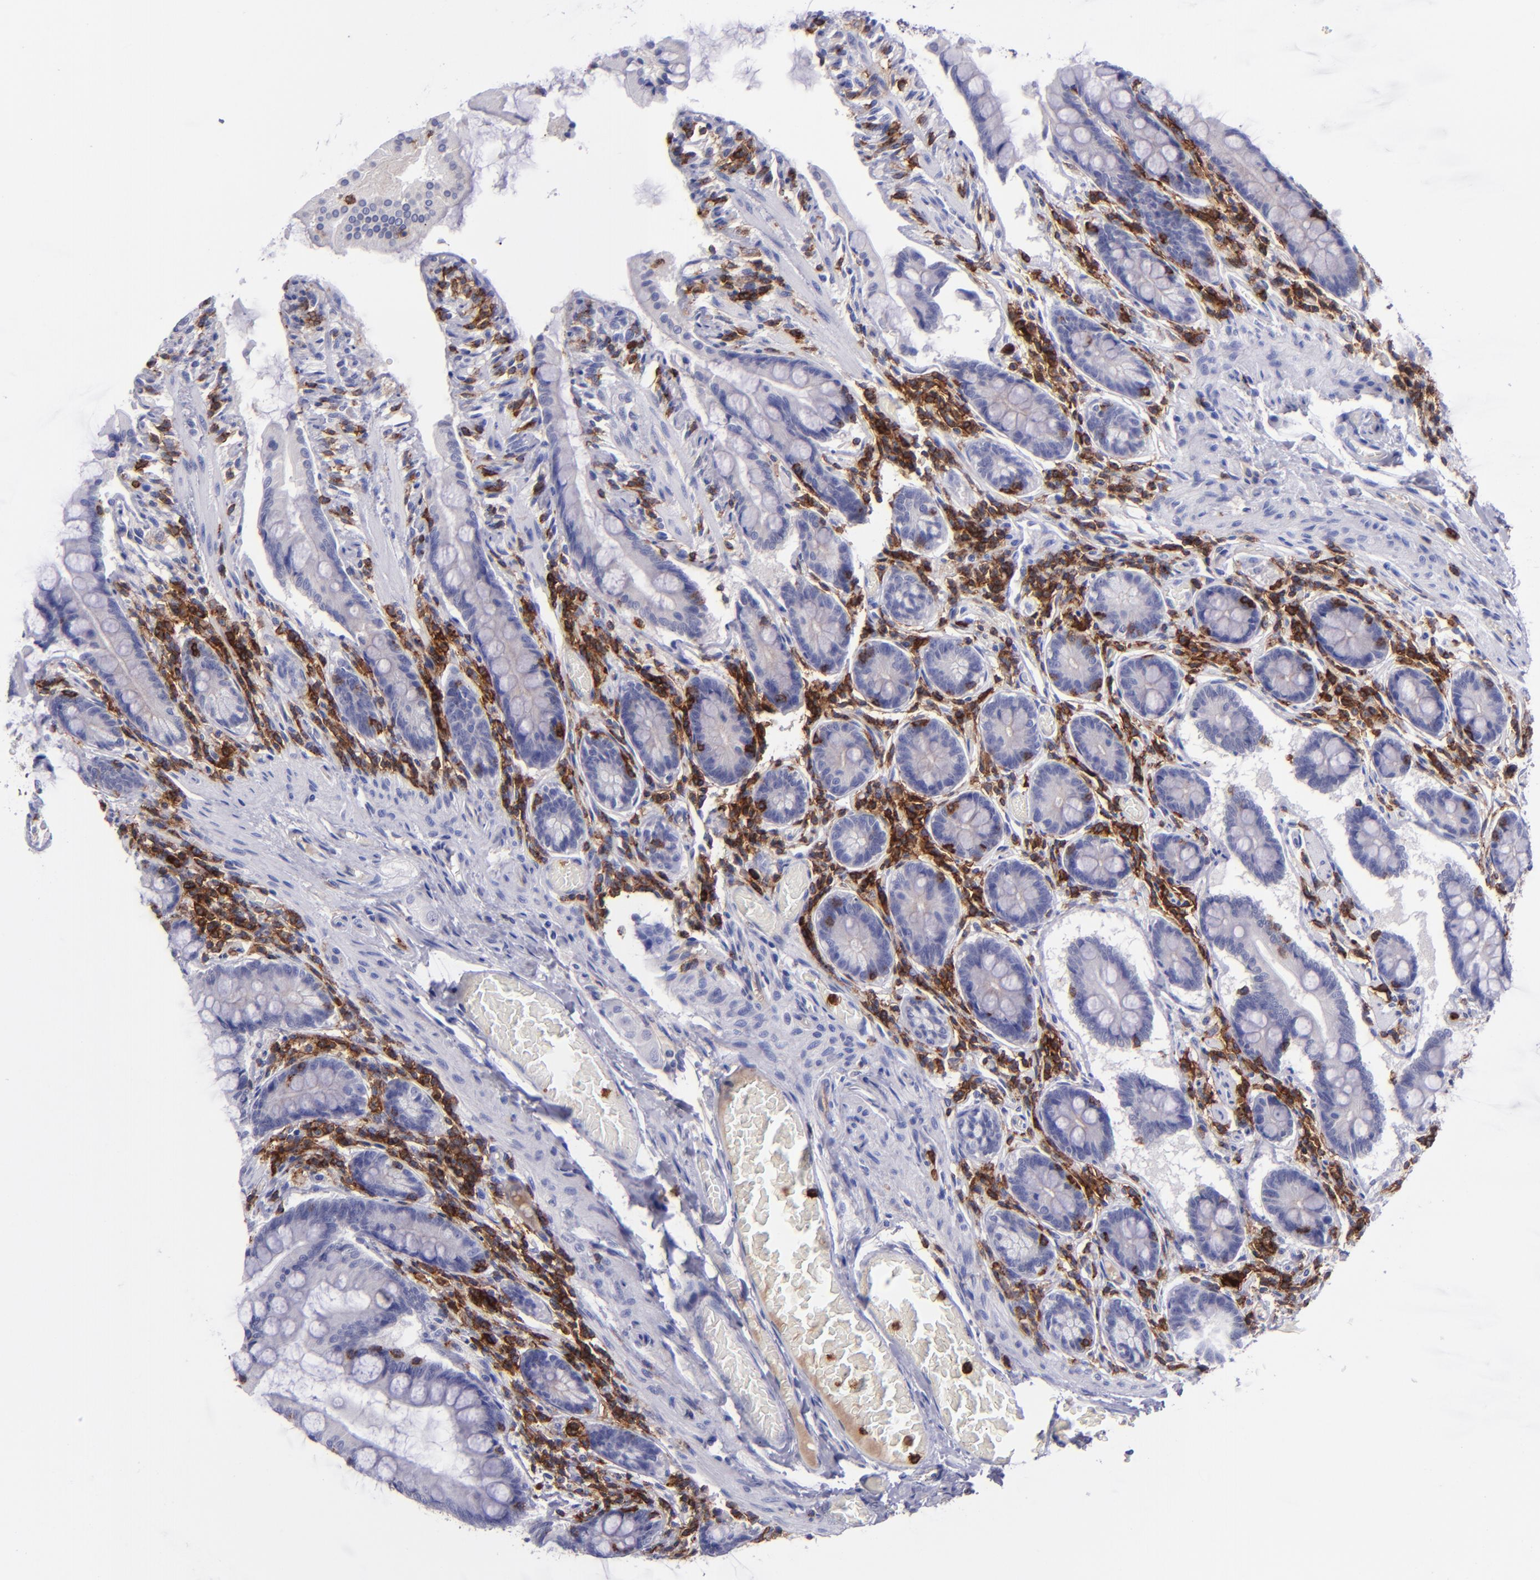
{"staining": {"intensity": "negative", "quantity": "none", "location": "none"}, "tissue": "small intestine", "cell_type": "Glandular cells", "image_type": "normal", "snomed": [{"axis": "morphology", "description": "Normal tissue, NOS"}, {"axis": "topography", "description": "Small intestine"}], "caption": "IHC micrograph of unremarkable human small intestine stained for a protein (brown), which reveals no positivity in glandular cells. (Stains: DAB immunohistochemistry with hematoxylin counter stain, Microscopy: brightfield microscopy at high magnification).", "gene": "ICAM3", "patient": {"sex": "male", "age": 41}}